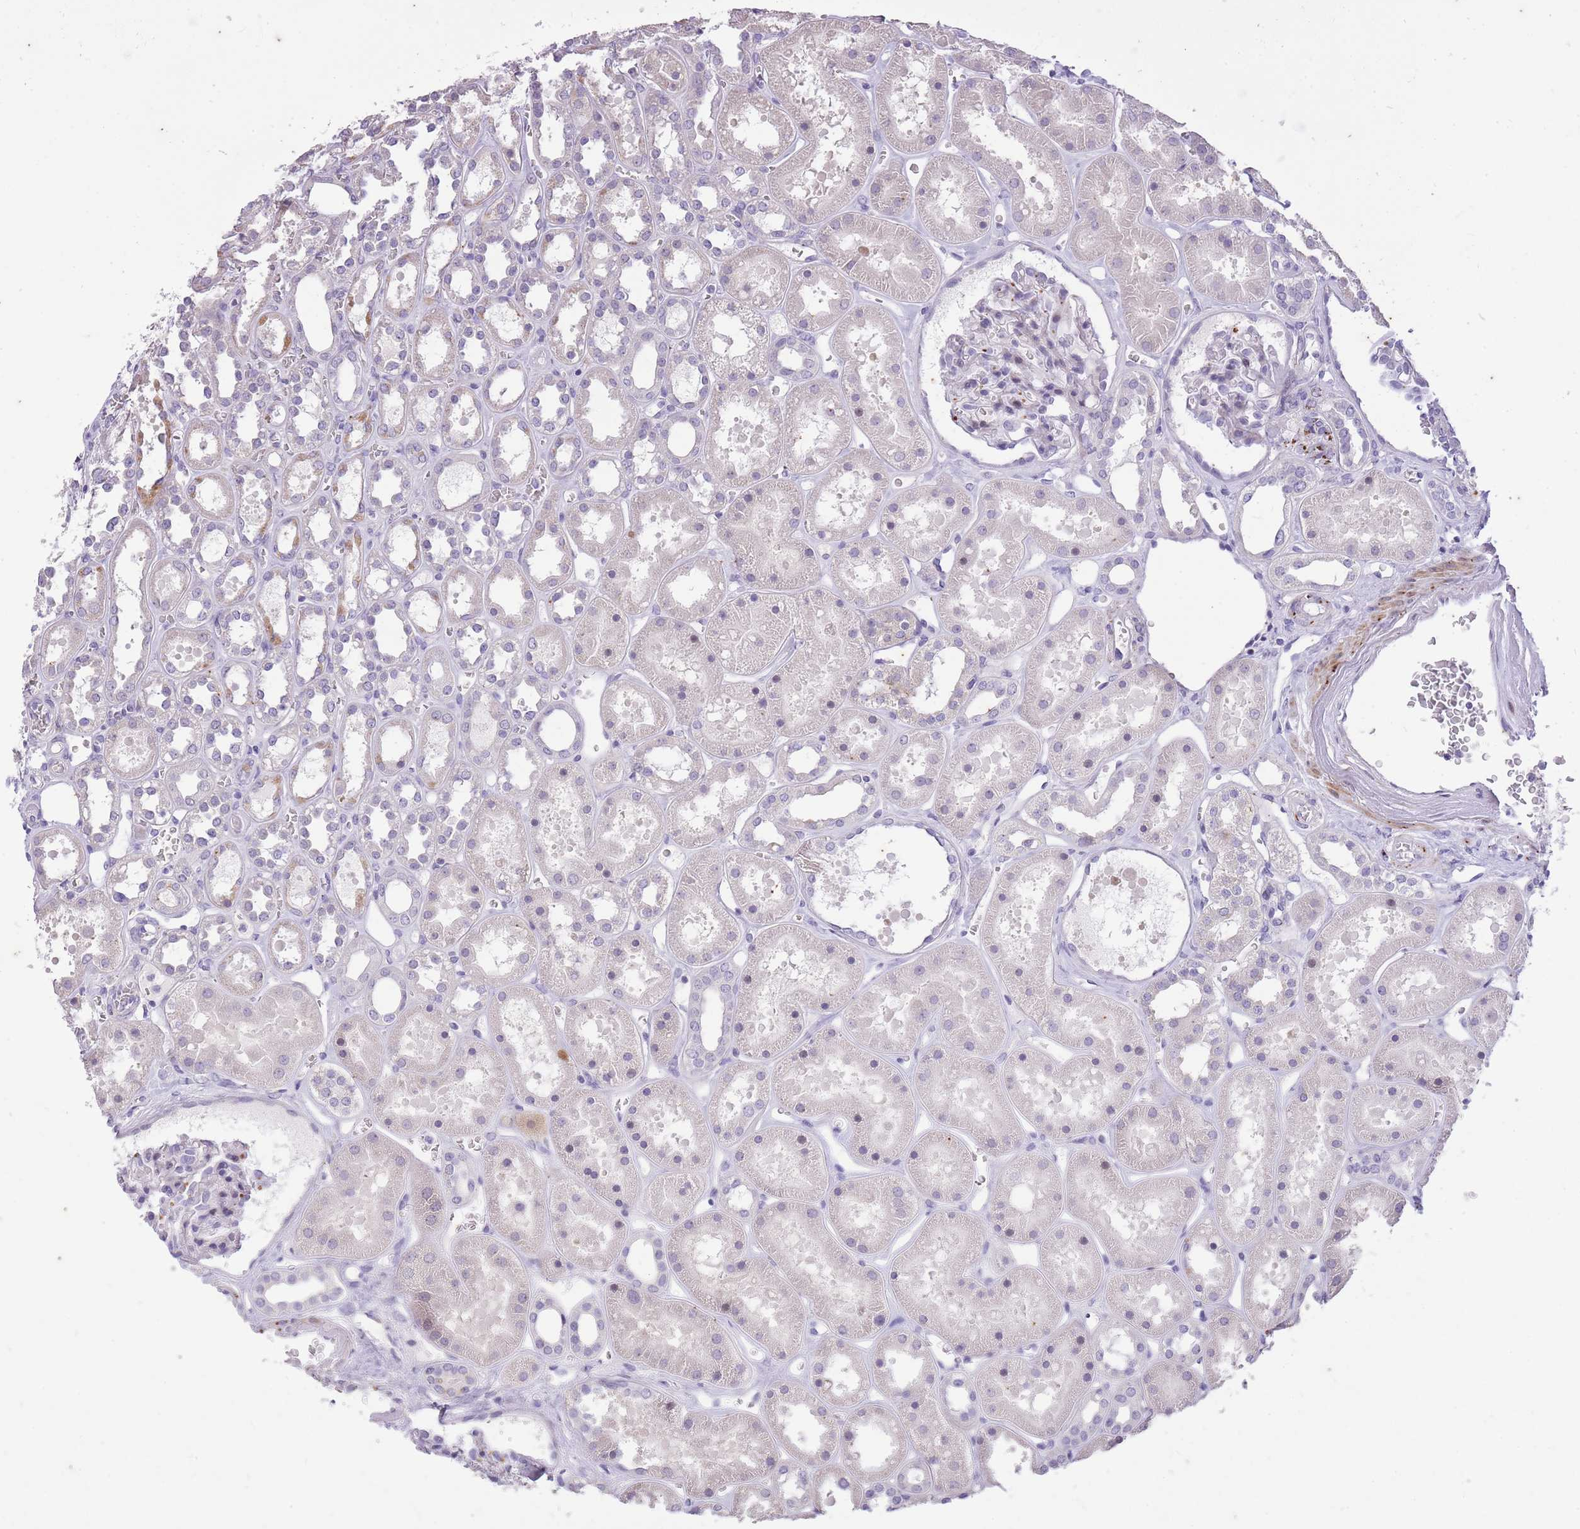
{"staining": {"intensity": "negative", "quantity": "none", "location": "none"}, "tissue": "kidney", "cell_type": "Cells in glomeruli", "image_type": "normal", "snomed": [{"axis": "morphology", "description": "Normal tissue, NOS"}, {"axis": "topography", "description": "Kidney"}], "caption": "Human kidney stained for a protein using IHC exhibits no positivity in cells in glomeruli.", "gene": "CNTNAP3B", "patient": {"sex": "female", "age": 41}}